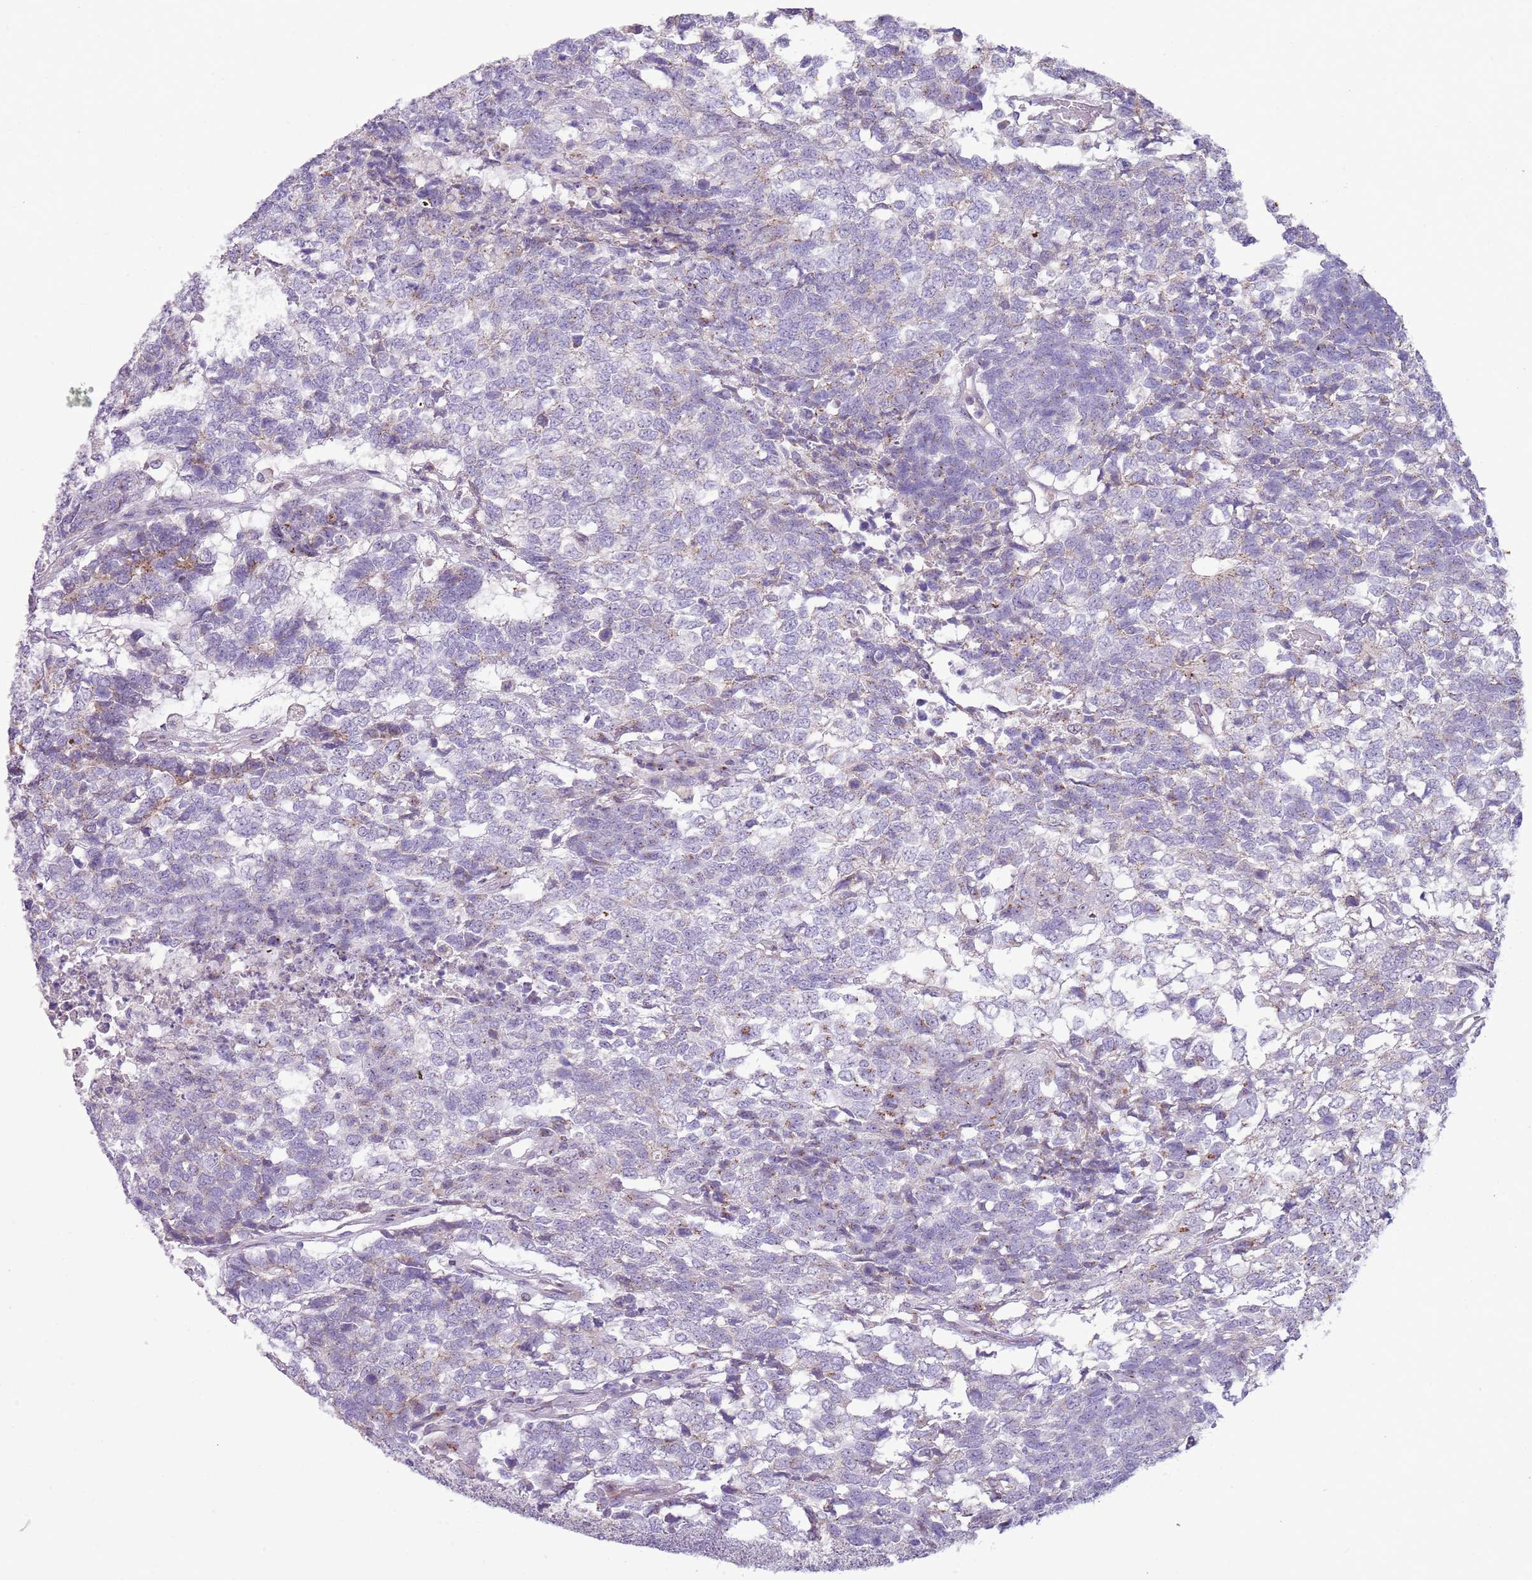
{"staining": {"intensity": "weak", "quantity": "<25%", "location": "cytoplasmic/membranous"}, "tissue": "testis cancer", "cell_type": "Tumor cells", "image_type": "cancer", "snomed": [{"axis": "morphology", "description": "Carcinoma, Embryonal, NOS"}, {"axis": "topography", "description": "Testis"}], "caption": "This is an immunohistochemistry micrograph of human testis cancer (embryonal carcinoma). There is no positivity in tumor cells.", "gene": "NBPF6", "patient": {"sex": "male", "age": 23}}